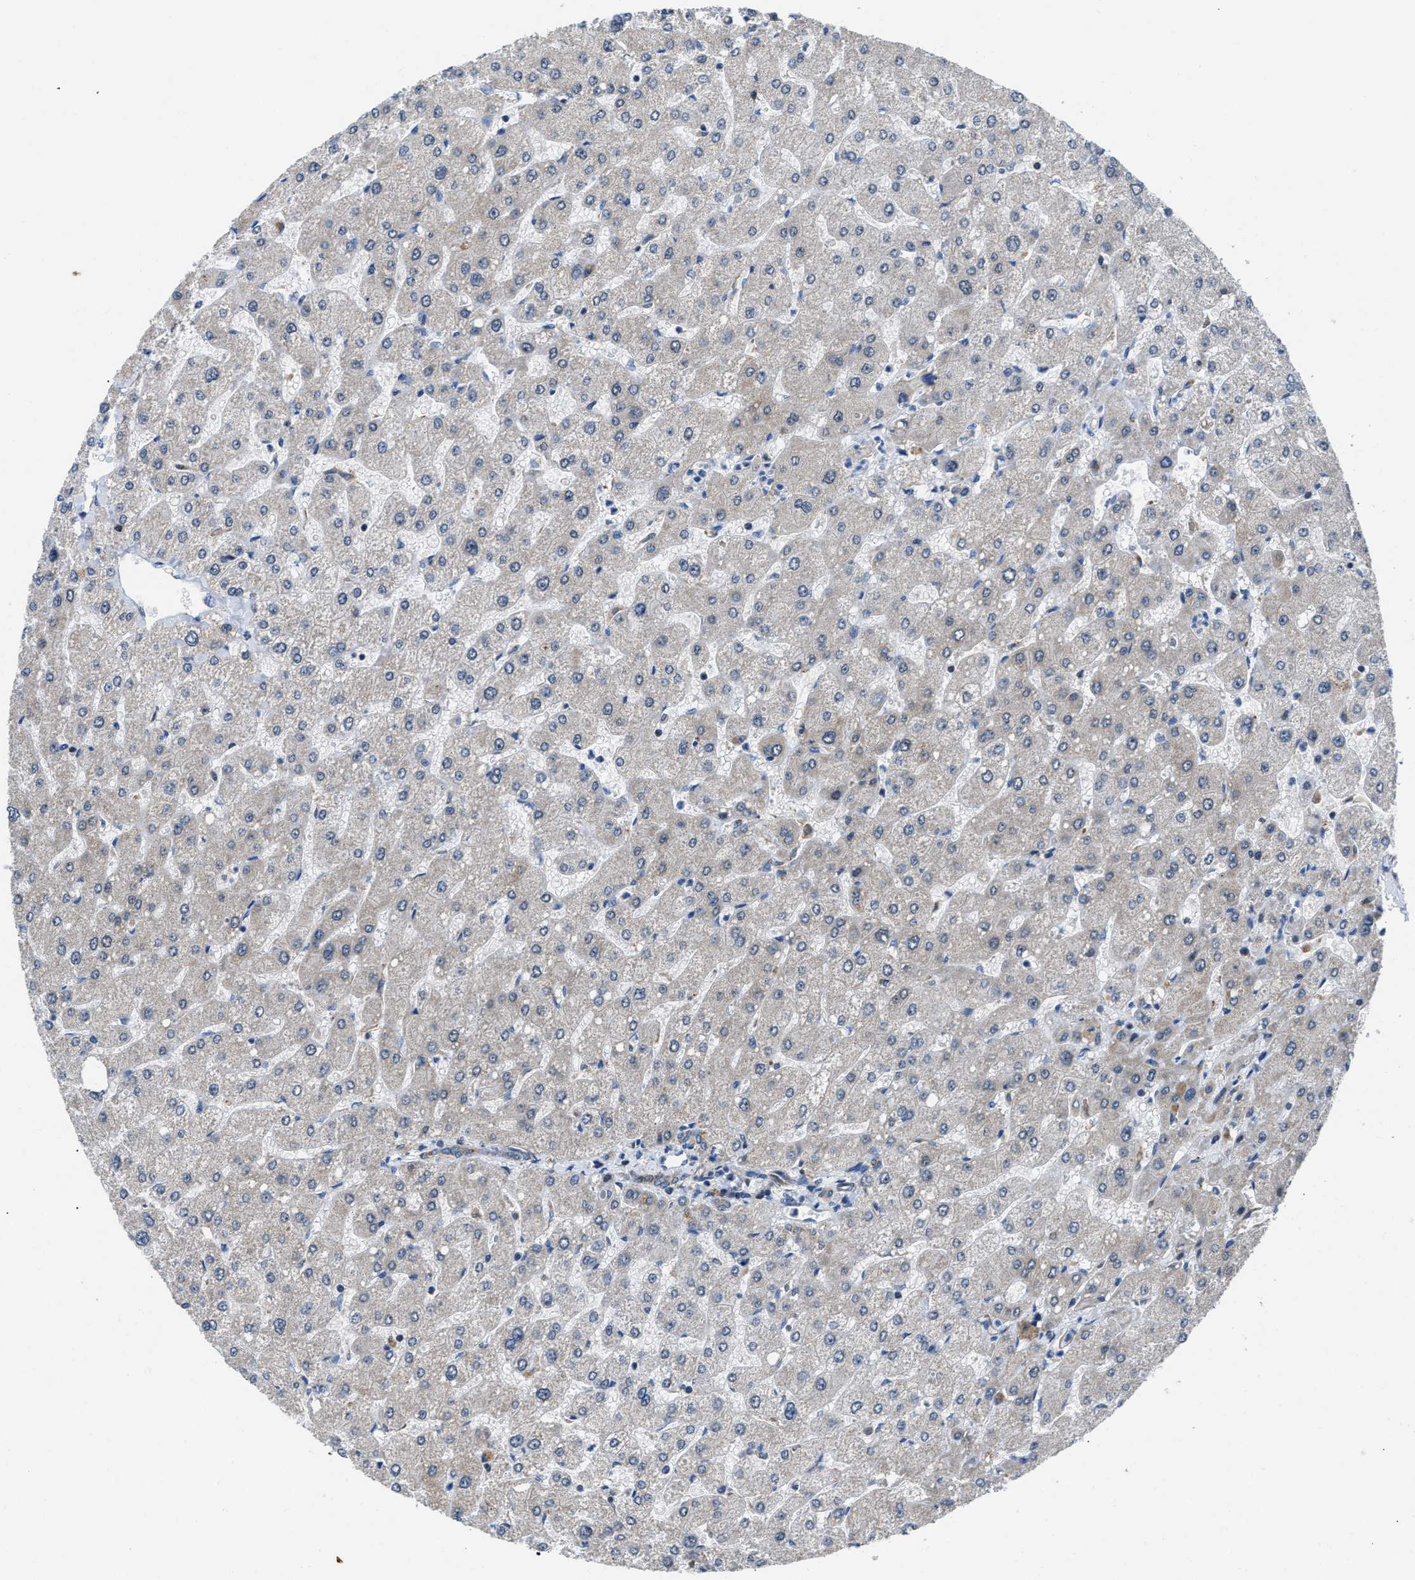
{"staining": {"intensity": "moderate", "quantity": "25%-75%", "location": "cytoplasmic/membranous"}, "tissue": "liver", "cell_type": "Cholangiocytes", "image_type": "normal", "snomed": [{"axis": "morphology", "description": "Normal tissue, NOS"}, {"axis": "topography", "description": "Liver"}], "caption": "Unremarkable liver exhibits moderate cytoplasmic/membranous expression in approximately 25%-75% of cholangiocytes, visualized by immunohistochemistry. The protein is stained brown, and the nuclei are stained in blue (DAB (3,3'-diaminobenzidine) IHC with brightfield microscopy, high magnification).", "gene": "PPA1", "patient": {"sex": "male", "age": 55}}